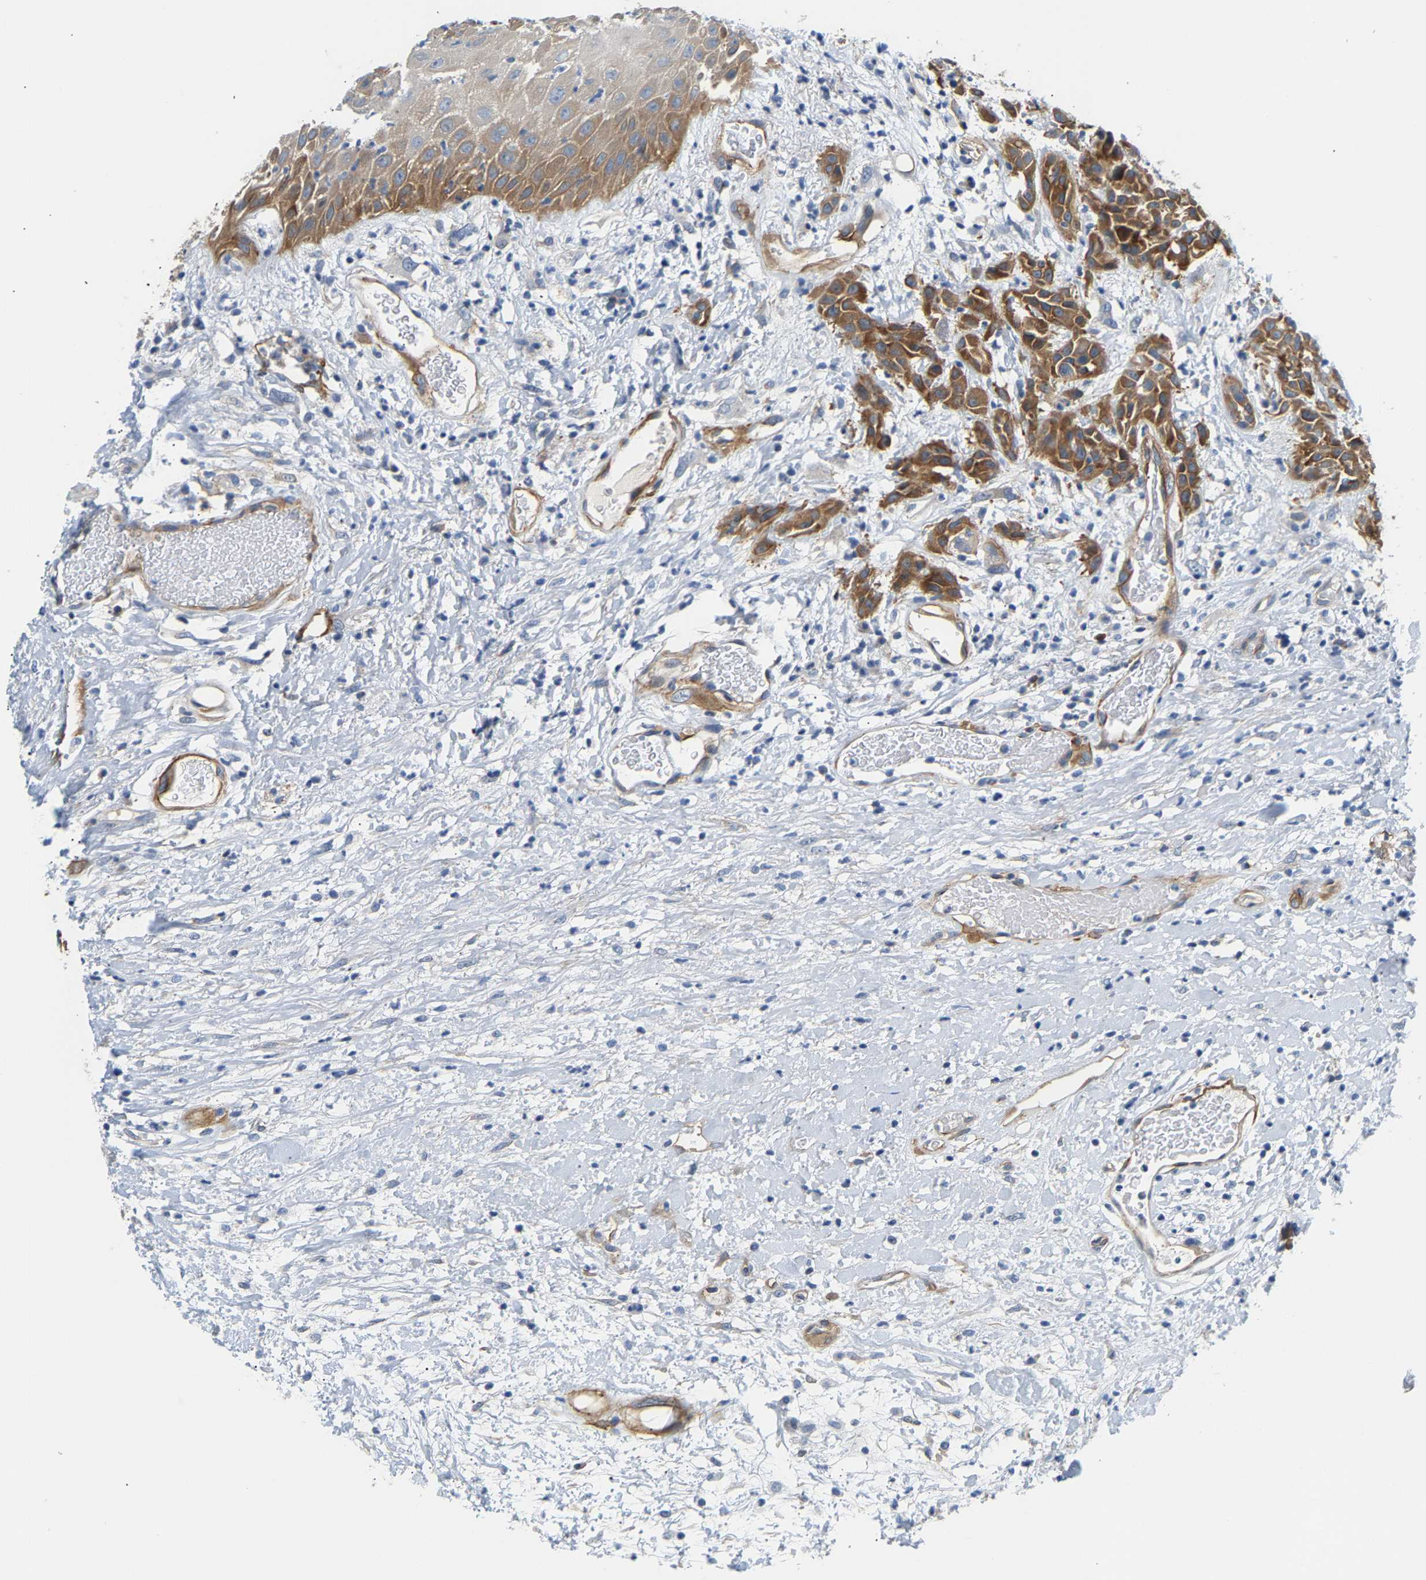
{"staining": {"intensity": "moderate", "quantity": "25%-75%", "location": "cytoplasmic/membranous"}, "tissue": "head and neck cancer", "cell_type": "Tumor cells", "image_type": "cancer", "snomed": [{"axis": "morphology", "description": "Normal tissue, NOS"}, {"axis": "morphology", "description": "Squamous cell carcinoma, NOS"}, {"axis": "topography", "description": "Cartilage tissue"}, {"axis": "topography", "description": "Head-Neck"}], "caption": "Tumor cells demonstrate medium levels of moderate cytoplasmic/membranous positivity in about 25%-75% of cells in human head and neck cancer. (DAB (3,3'-diaminobenzidine) IHC, brown staining for protein, blue staining for nuclei).", "gene": "PAWR", "patient": {"sex": "male", "age": 62}}